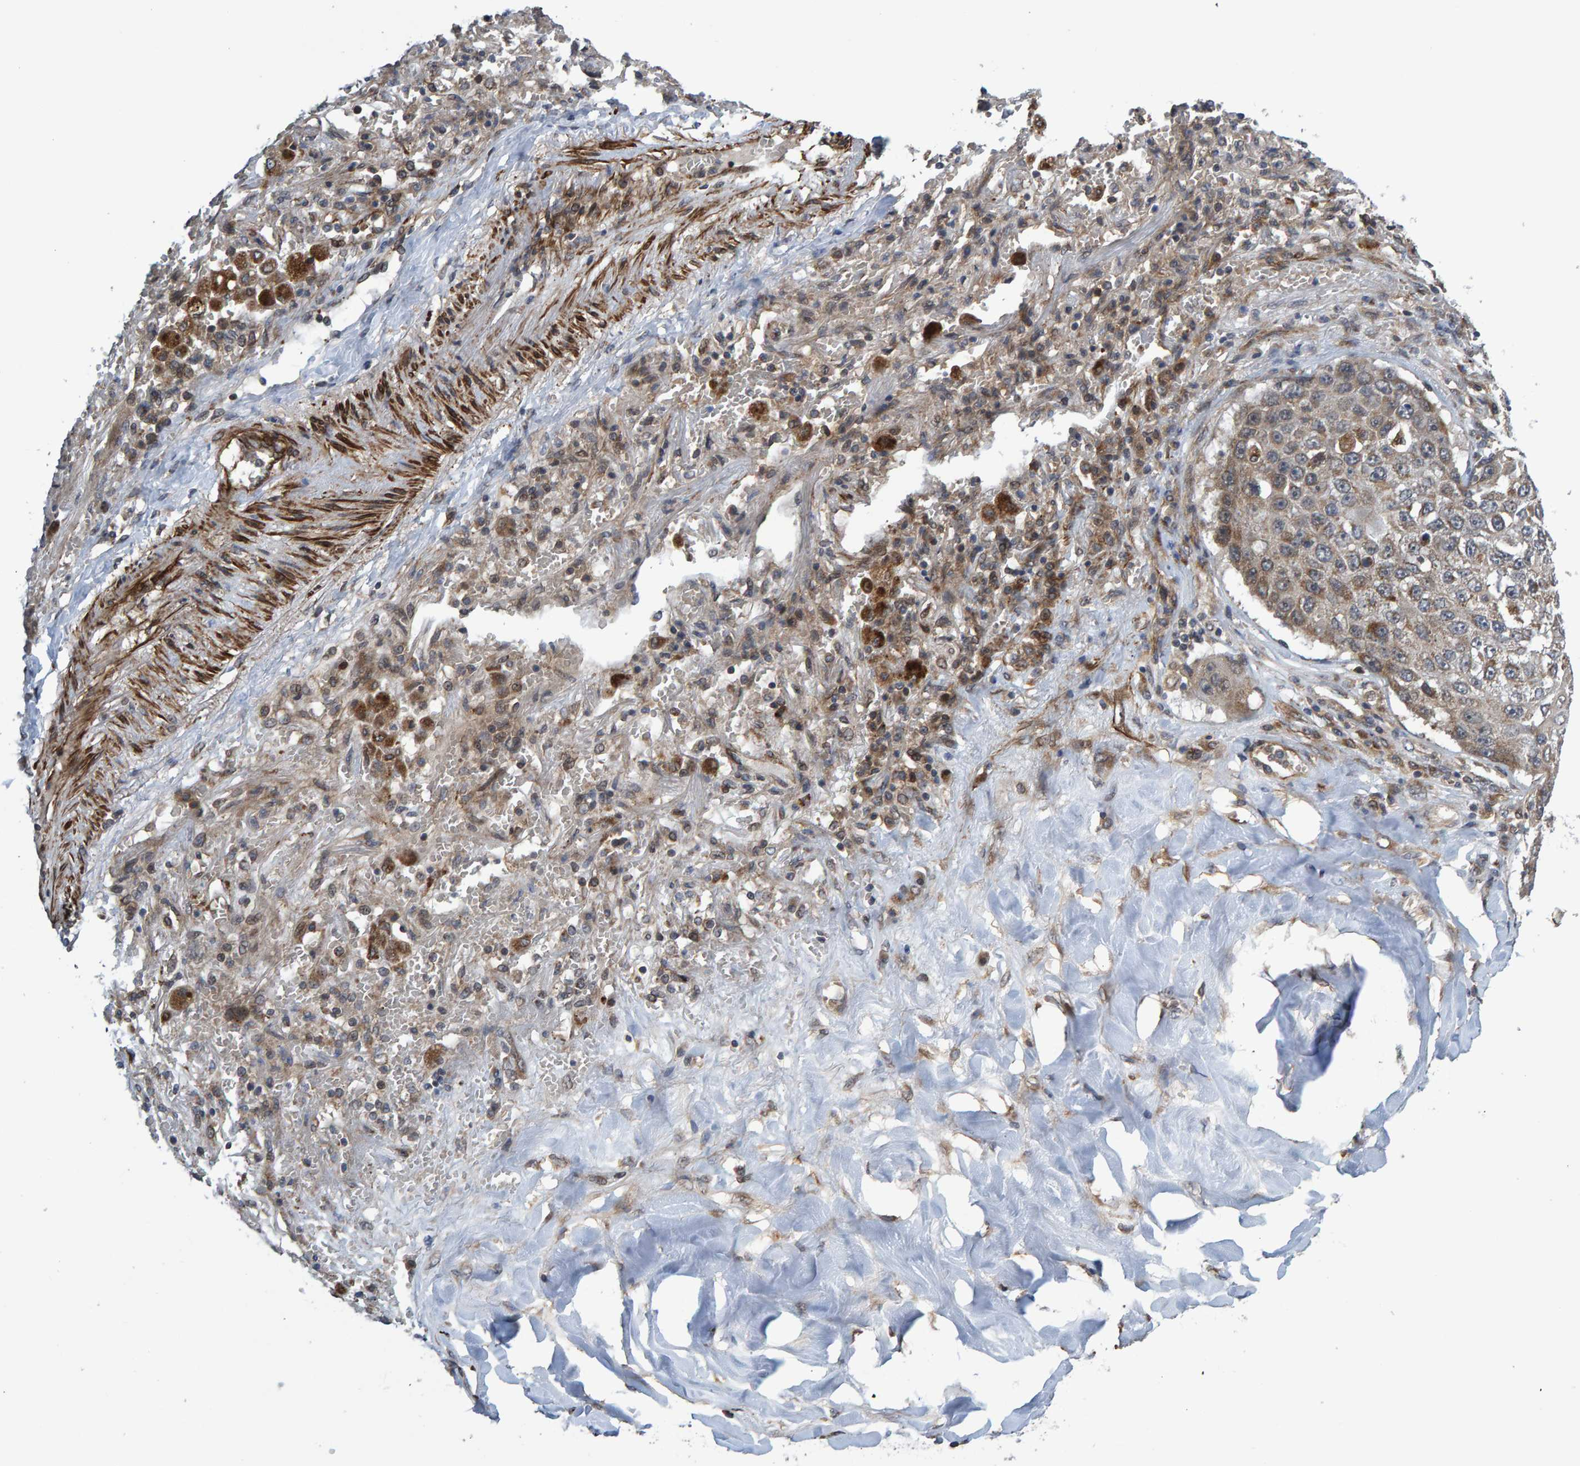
{"staining": {"intensity": "weak", "quantity": ">75%", "location": "cytoplasmic/membranous"}, "tissue": "lung cancer", "cell_type": "Tumor cells", "image_type": "cancer", "snomed": [{"axis": "morphology", "description": "Squamous cell carcinoma, NOS"}, {"axis": "topography", "description": "Lung"}], "caption": "Lung squamous cell carcinoma stained with DAB IHC displays low levels of weak cytoplasmic/membranous positivity in approximately >75% of tumor cells. (Brightfield microscopy of DAB IHC at high magnification).", "gene": "ATP6V1H", "patient": {"sex": "male", "age": 61}}